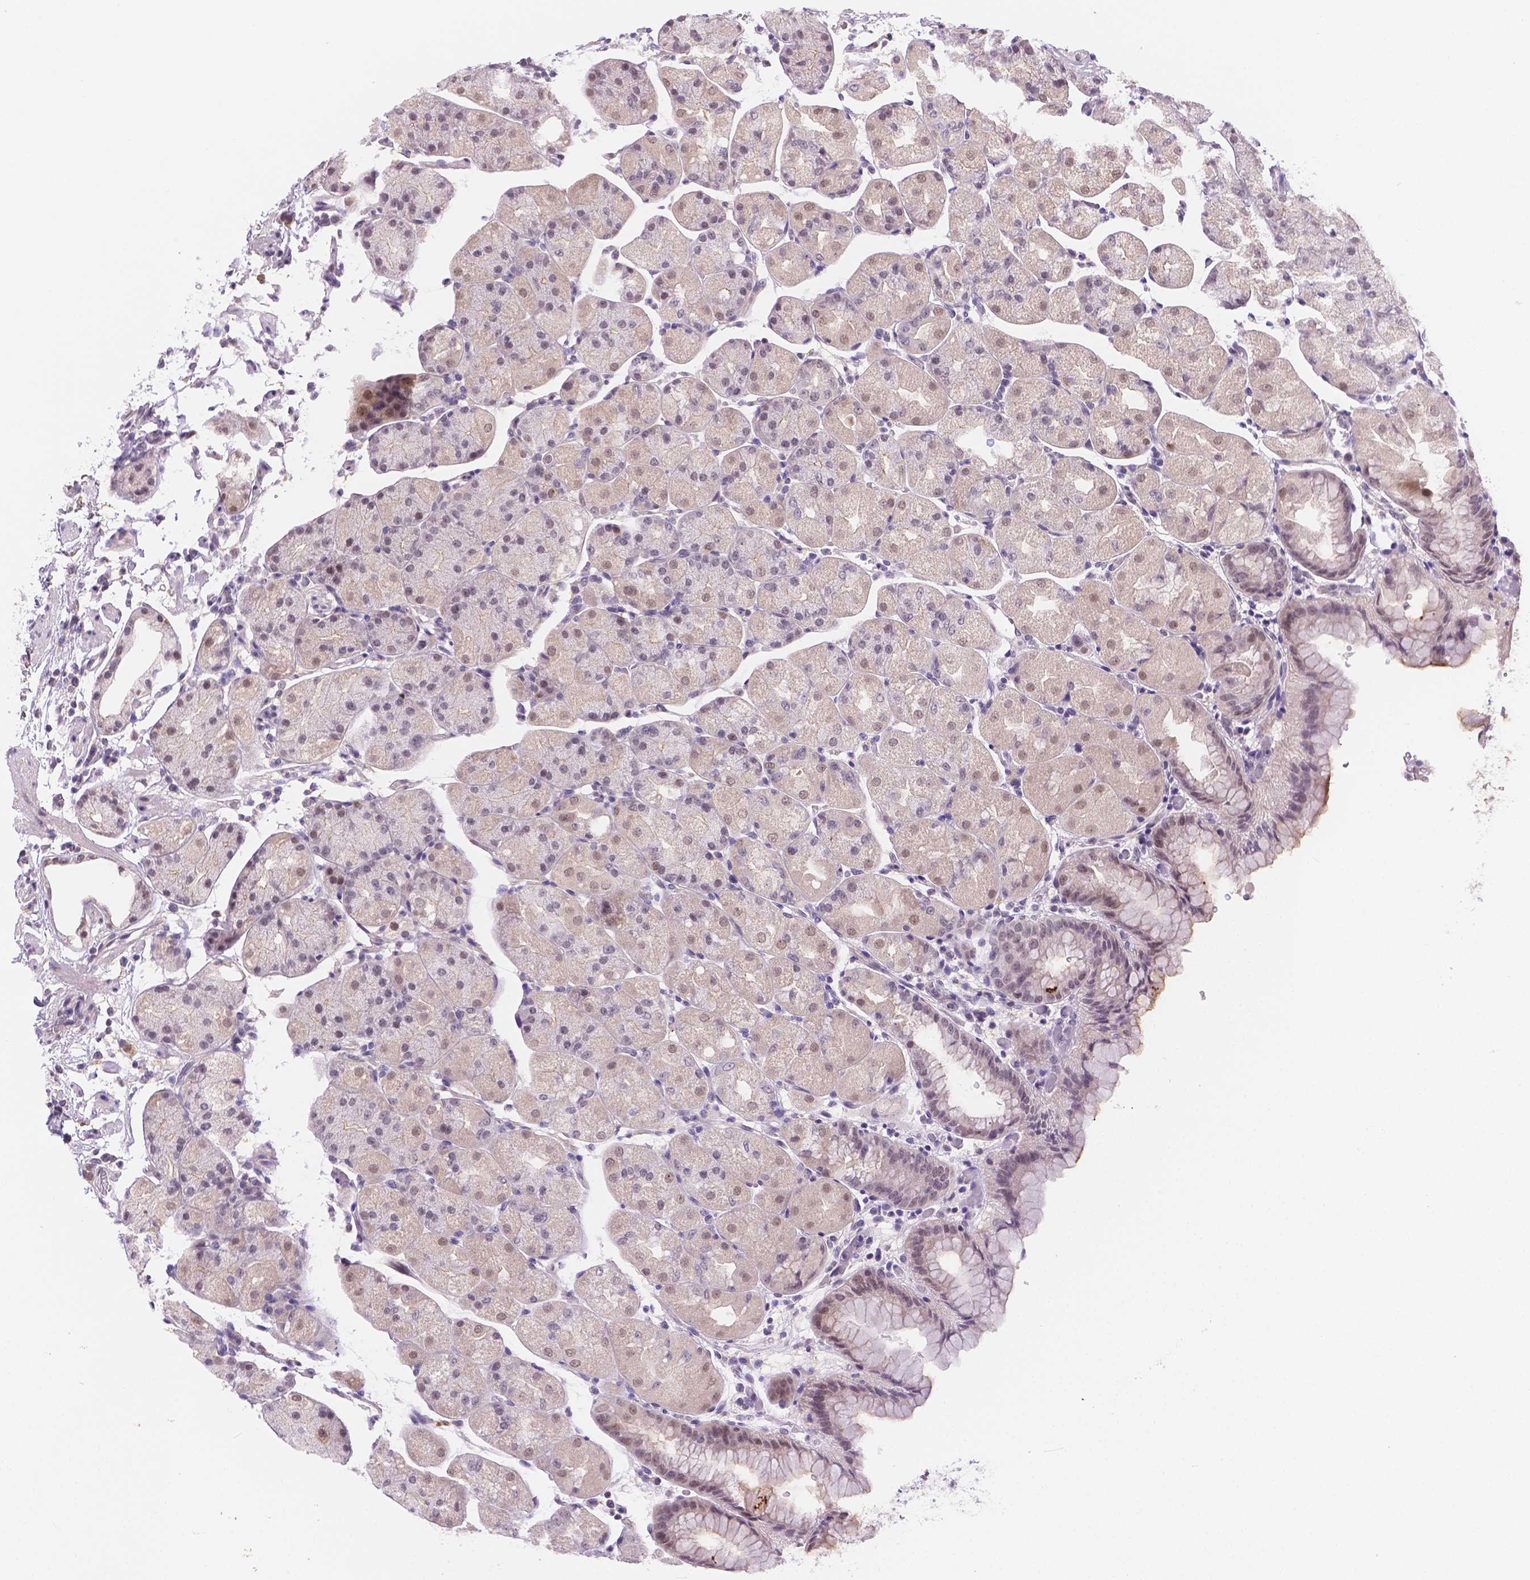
{"staining": {"intensity": "negative", "quantity": "none", "location": "none"}, "tissue": "stomach", "cell_type": "Glandular cells", "image_type": "normal", "snomed": [{"axis": "morphology", "description": "Normal tissue, NOS"}, {"axis": "topography", "description": "Stomach, upper"}, {"axis": "topography", "description": "Stomach"}, {"axis": "topography", "description": "Stomach, lower"}], "caption": "High power microscopy image of an immunohistochemistry (IHC) image of benign stomach, revealing no significant positivity in glandular cells.", "gene": "NXPE2", "patient": {"sex": "male", "age": 62}}